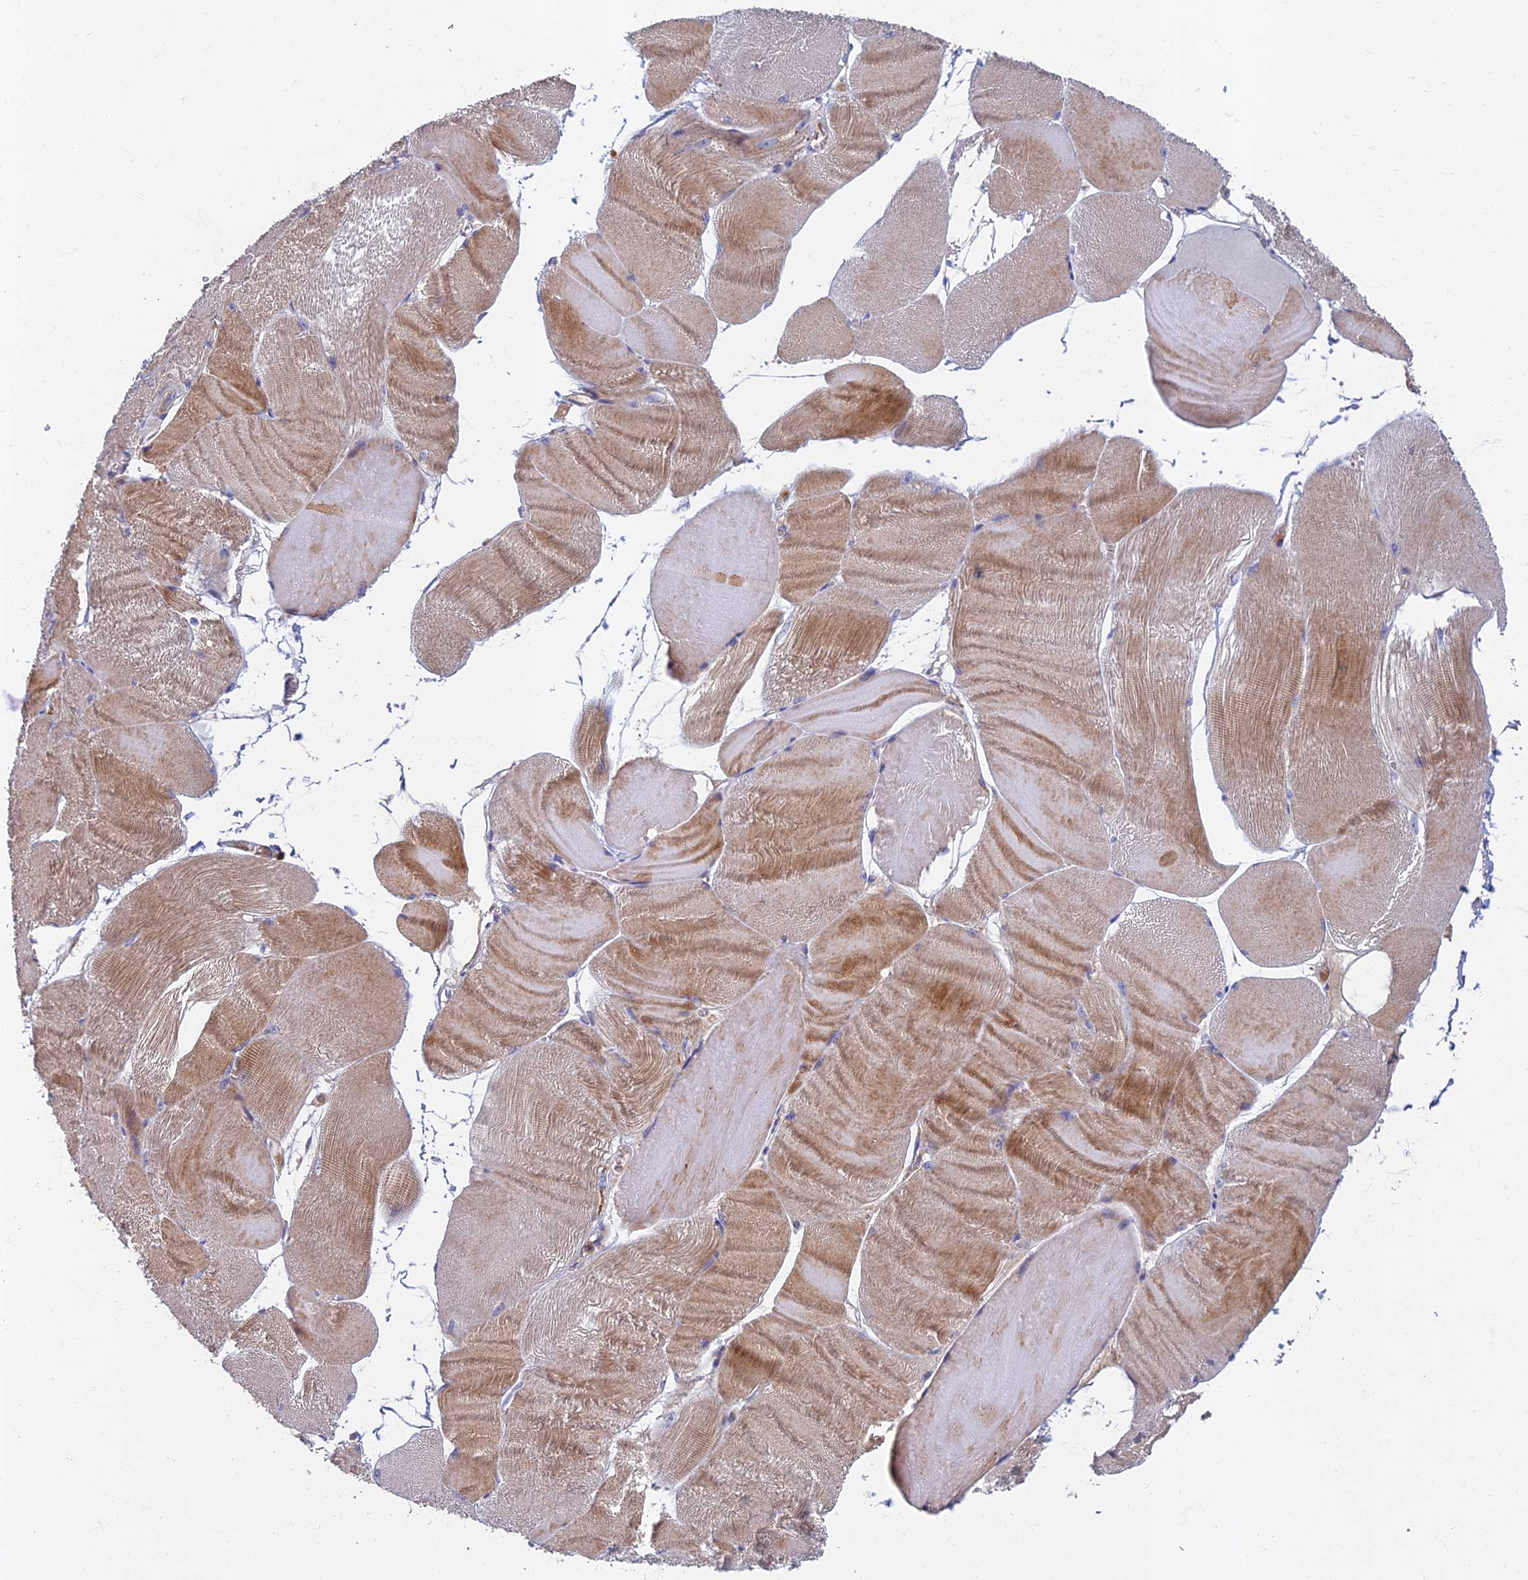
{"staining": {"intensity": "moderate", "quantity": "25%-75%", "location": "cytoplasmic/membranous"}, "tissue": "skeletal muscle", "cell_type": "Myocytes", "image_type": "normal", "snomed": [{"axis": "morphology", "description": "Normal tissue, NOS"}, {"axis": "morphology", "description": "Basal cell carcinoma"}, {"axis": "topography", "description": "Skeletal muscle"}], "caption": "Immunohistochemical staining of normal skeletal muscle displays medium levels of moderate cytoplasmic/membranous positivity in about 25%-75% of myocytes. The staining is performed using DAB brown chromogen to label protein expression. The nuclei are counter-stained blue using hematoxylin.", "gene": "SOGA1", "patient": {"sex": "female", "age": 64}}